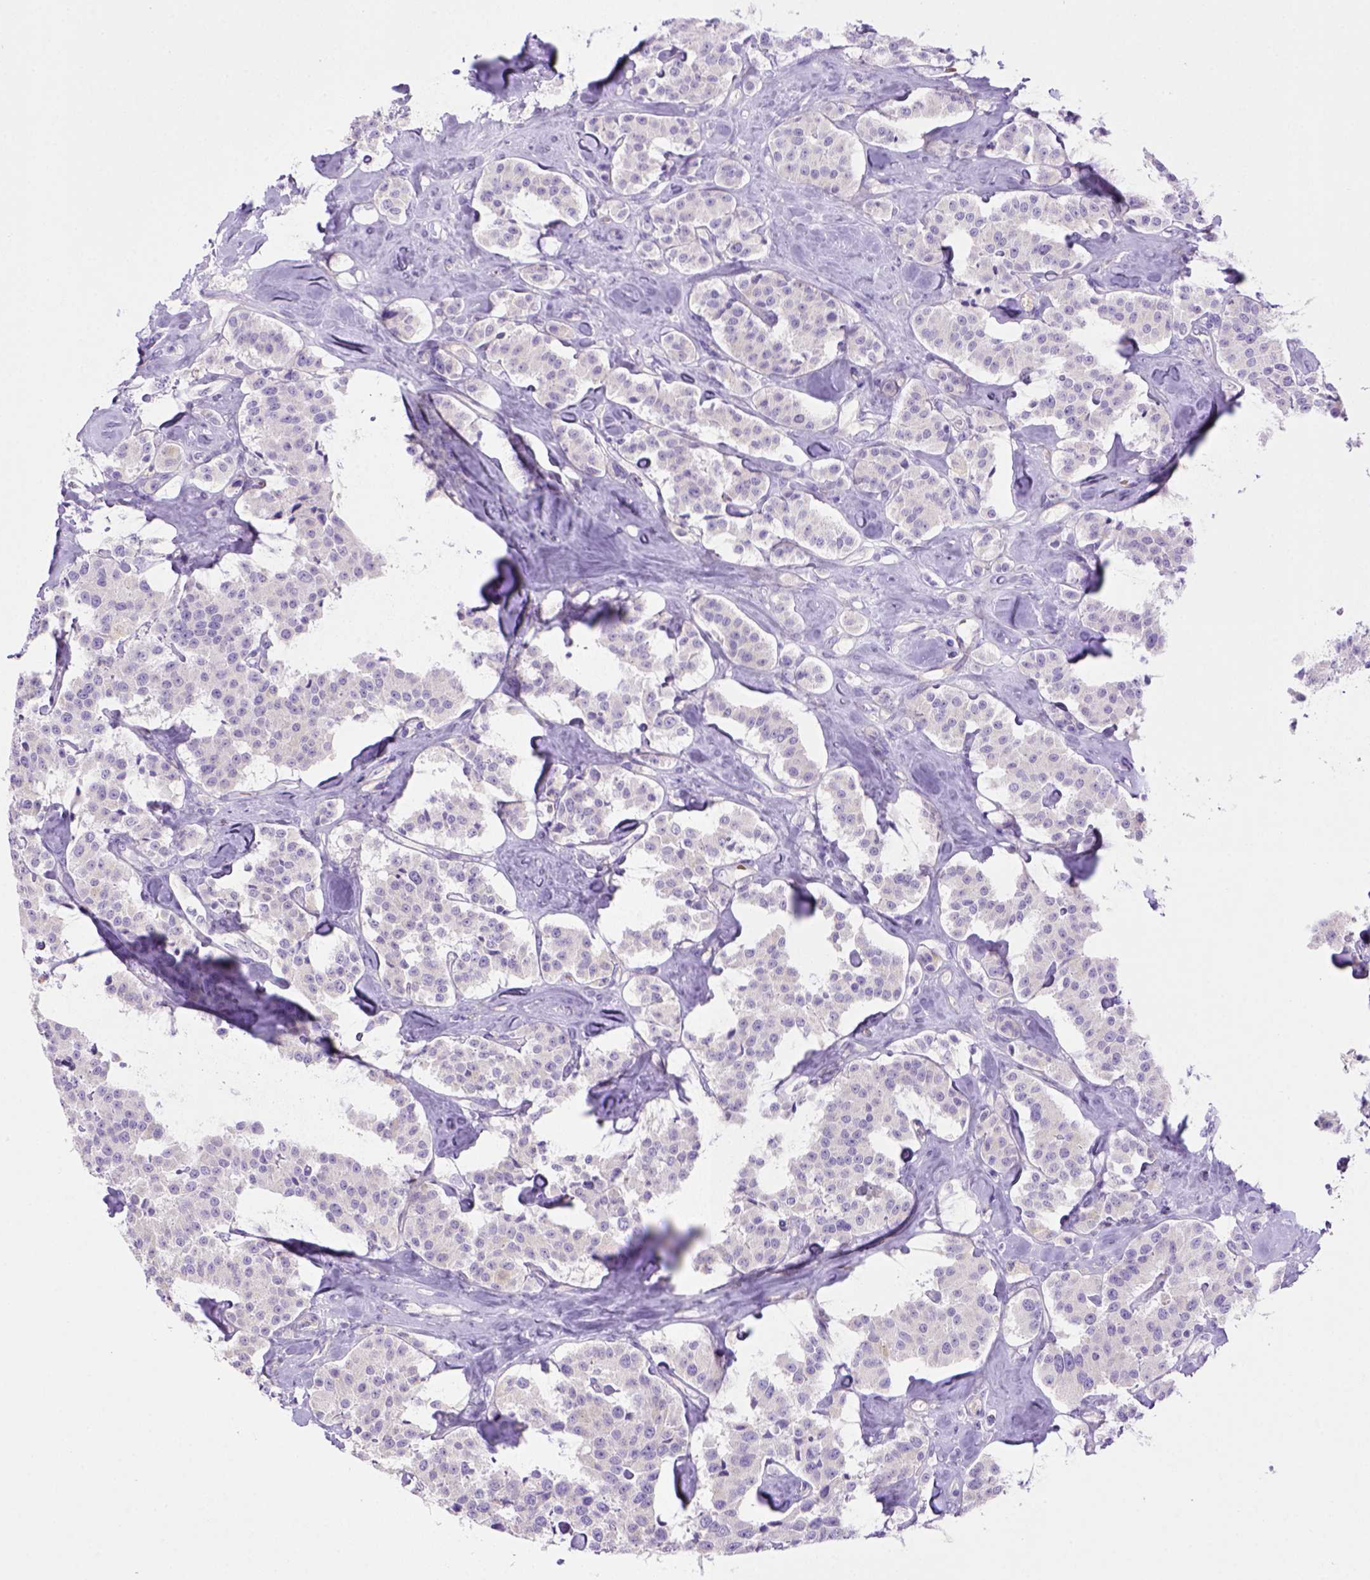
{"staining": {"intensity": "negative", "quantity": "none", "location": "none"}, "tissue": "carcinoid", "cell_type": "Tumor cells", "image_type": "cancer", "snomed": [{"axis": "morphology", "description": "Carcinoid, malignant, NOS"}, {"axis": "topography", "description": "Pancreas"}], "caption": "IHC image of carcinoid stained for a protein (brown), which shows no expression in tumor cells.", "gene": "BAAT", "patient": {"sex": "male", "age": 41}}